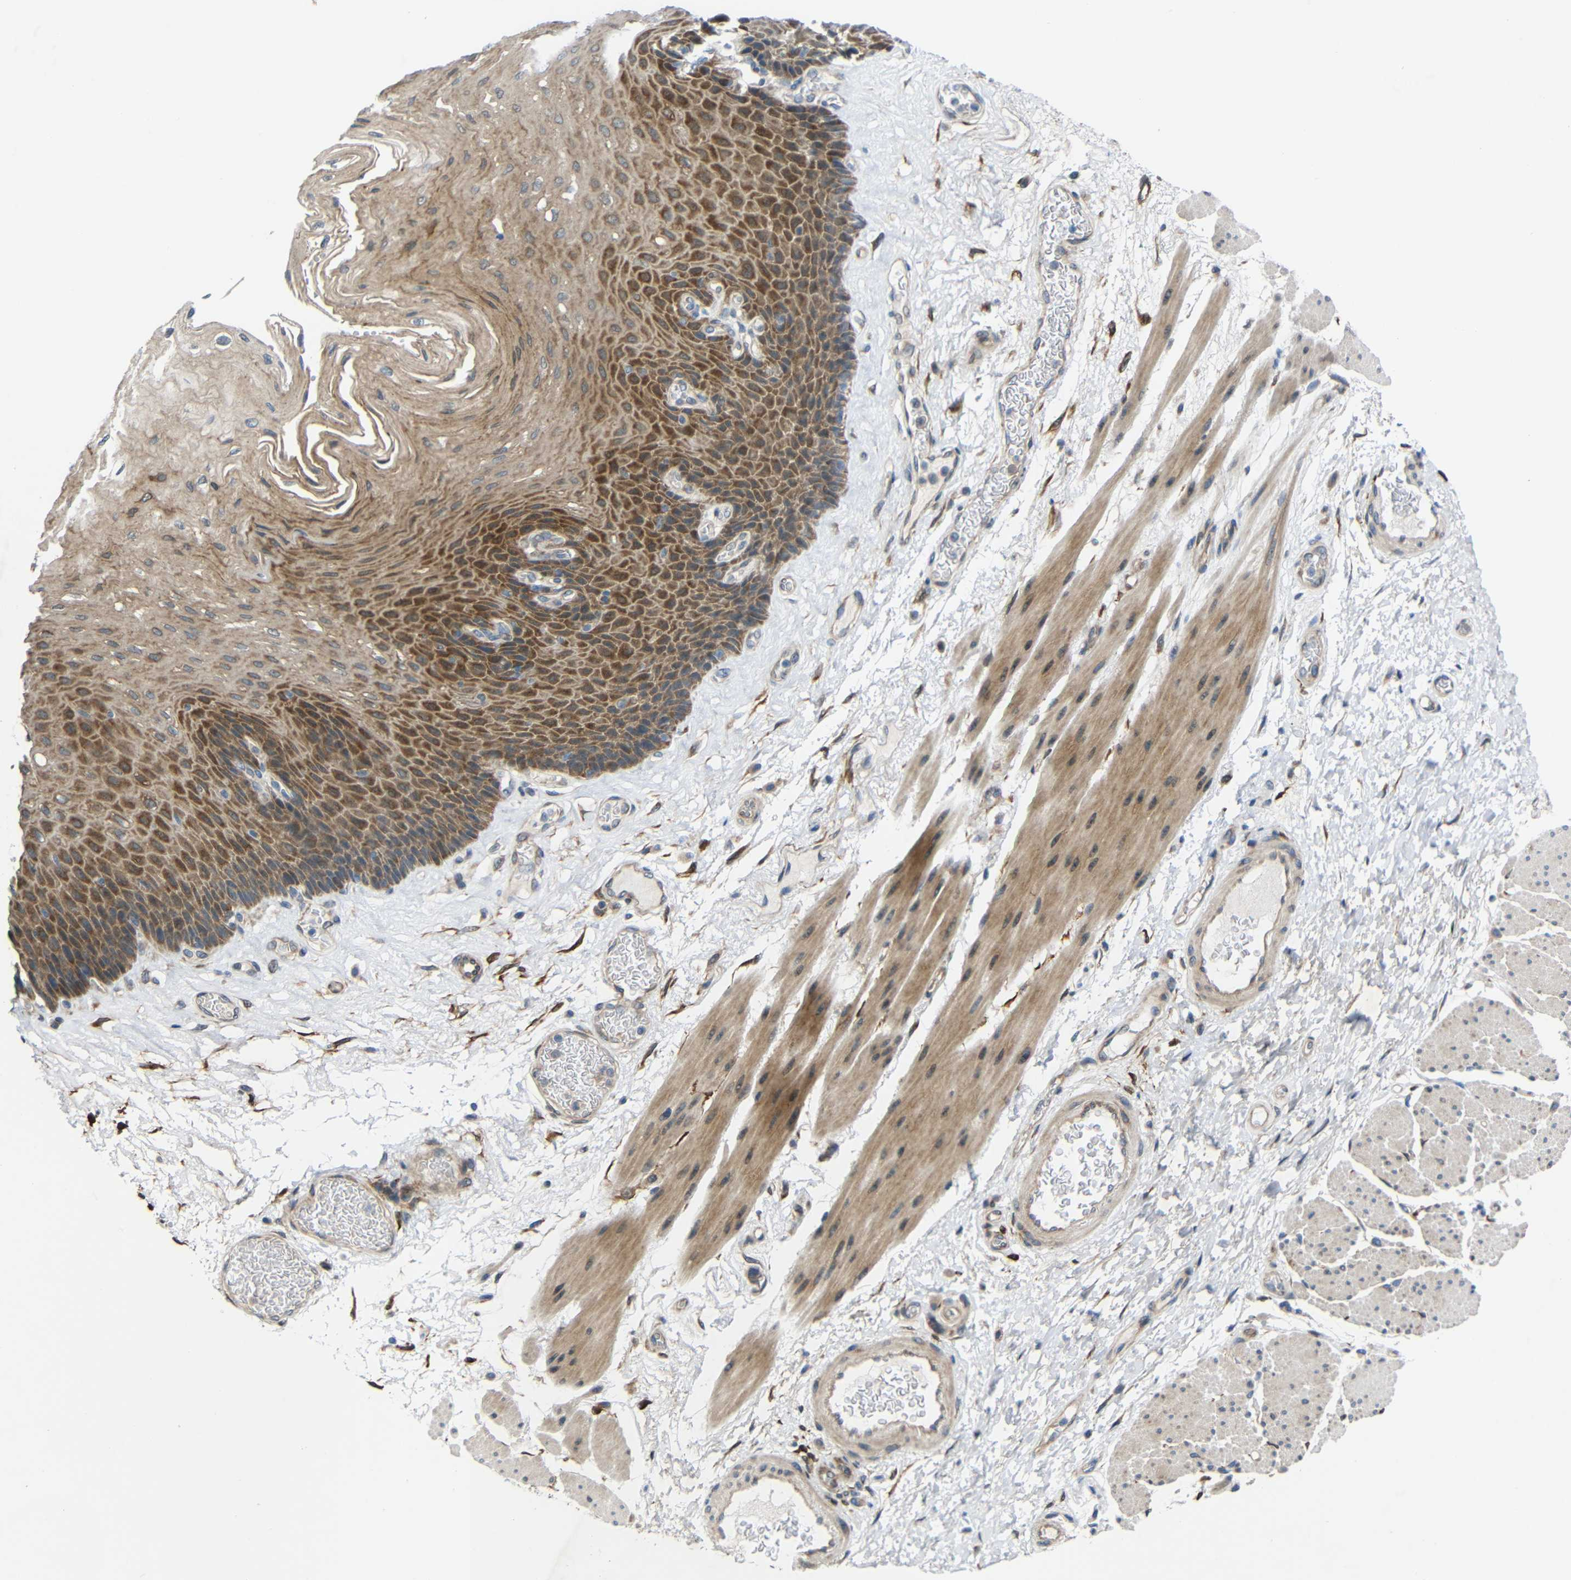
{"staining": {"intensity": "moderate", "quantity": ">75%", "location": "cytoplasmic/membranous"}, "tissue": "esophagus", "cell_type": "Squamous epithelial cells", "image_type": "normal", "snomed": [{"axis": "morphology", "description": "Normal tissue, NOS"}, {"axis": "topography", "description": "Esophagus"}], "caption": "Immunohistochemistry (DAB (3,3'-diaminobenzidine)) staining of benign human esophagus reveals moderate cytoplasmic/membranous protein expression in approximately >75% of squamous epithelial cells. Nuclei are stained in blue.", "gene": "TMEM25", "patient": {"sex": "female", "age": 72}}